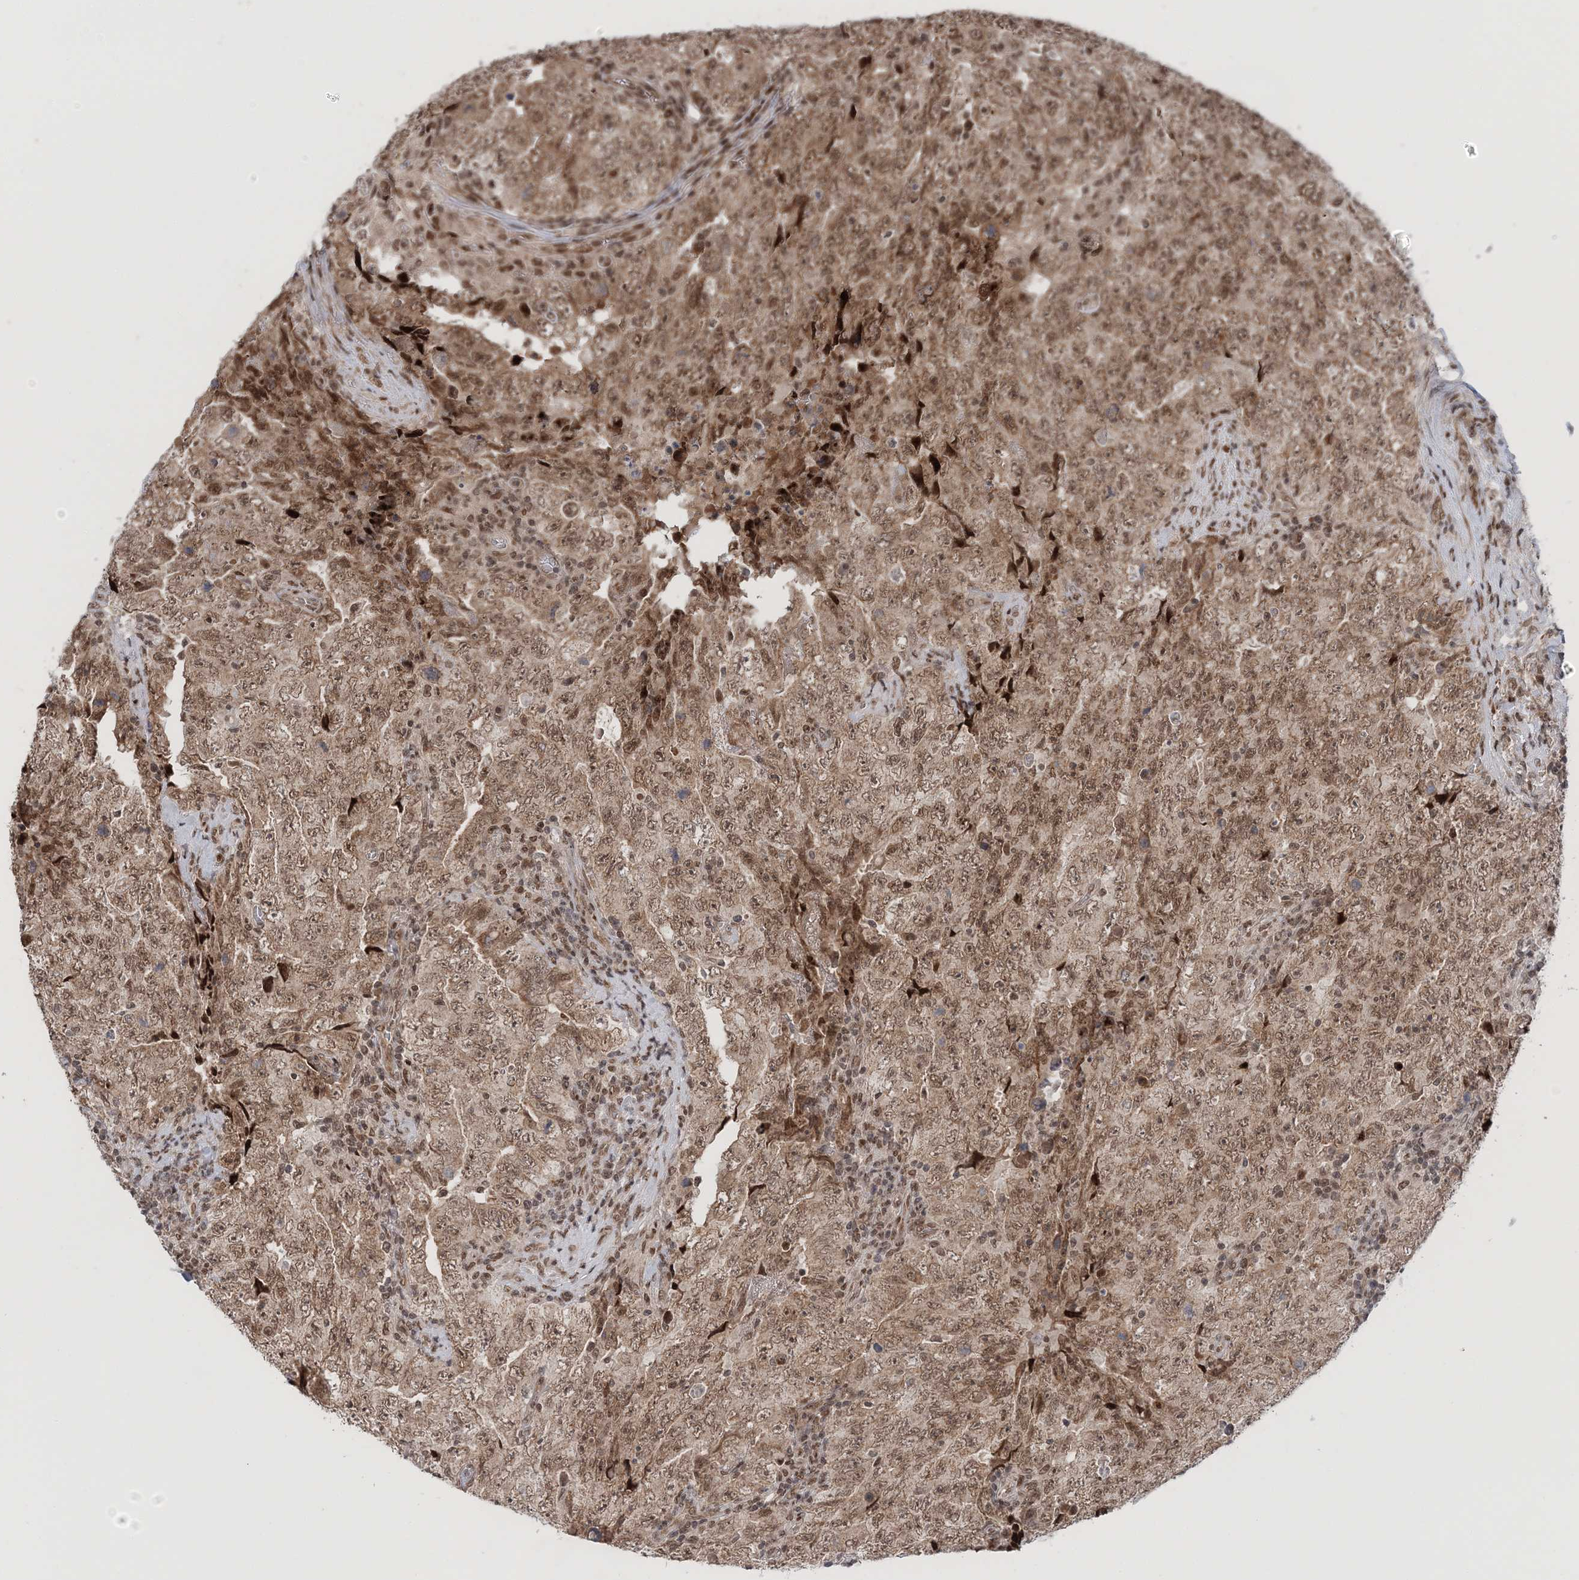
{"staining": {"intensity": "moderate", "quantity": ">75%", "location": "nuclear"}, "tissue": "testis cancer", "cell_type": "Tumor cells", "image_type": "cancer", "snomed": [{"axis": "morphology", "description": "Carcinoma, Embryonal, NOS"}, {"axis": "topography", "description": "Testis"}], "caption": "There is medium levels of moderate nuclear staining in tumor cells of testis embryonal carcinoma, as demonstrated by immunohistochemical staining (brown color).", "gene": "NOA1", "patient": {"sex": "male", "age": 26}}